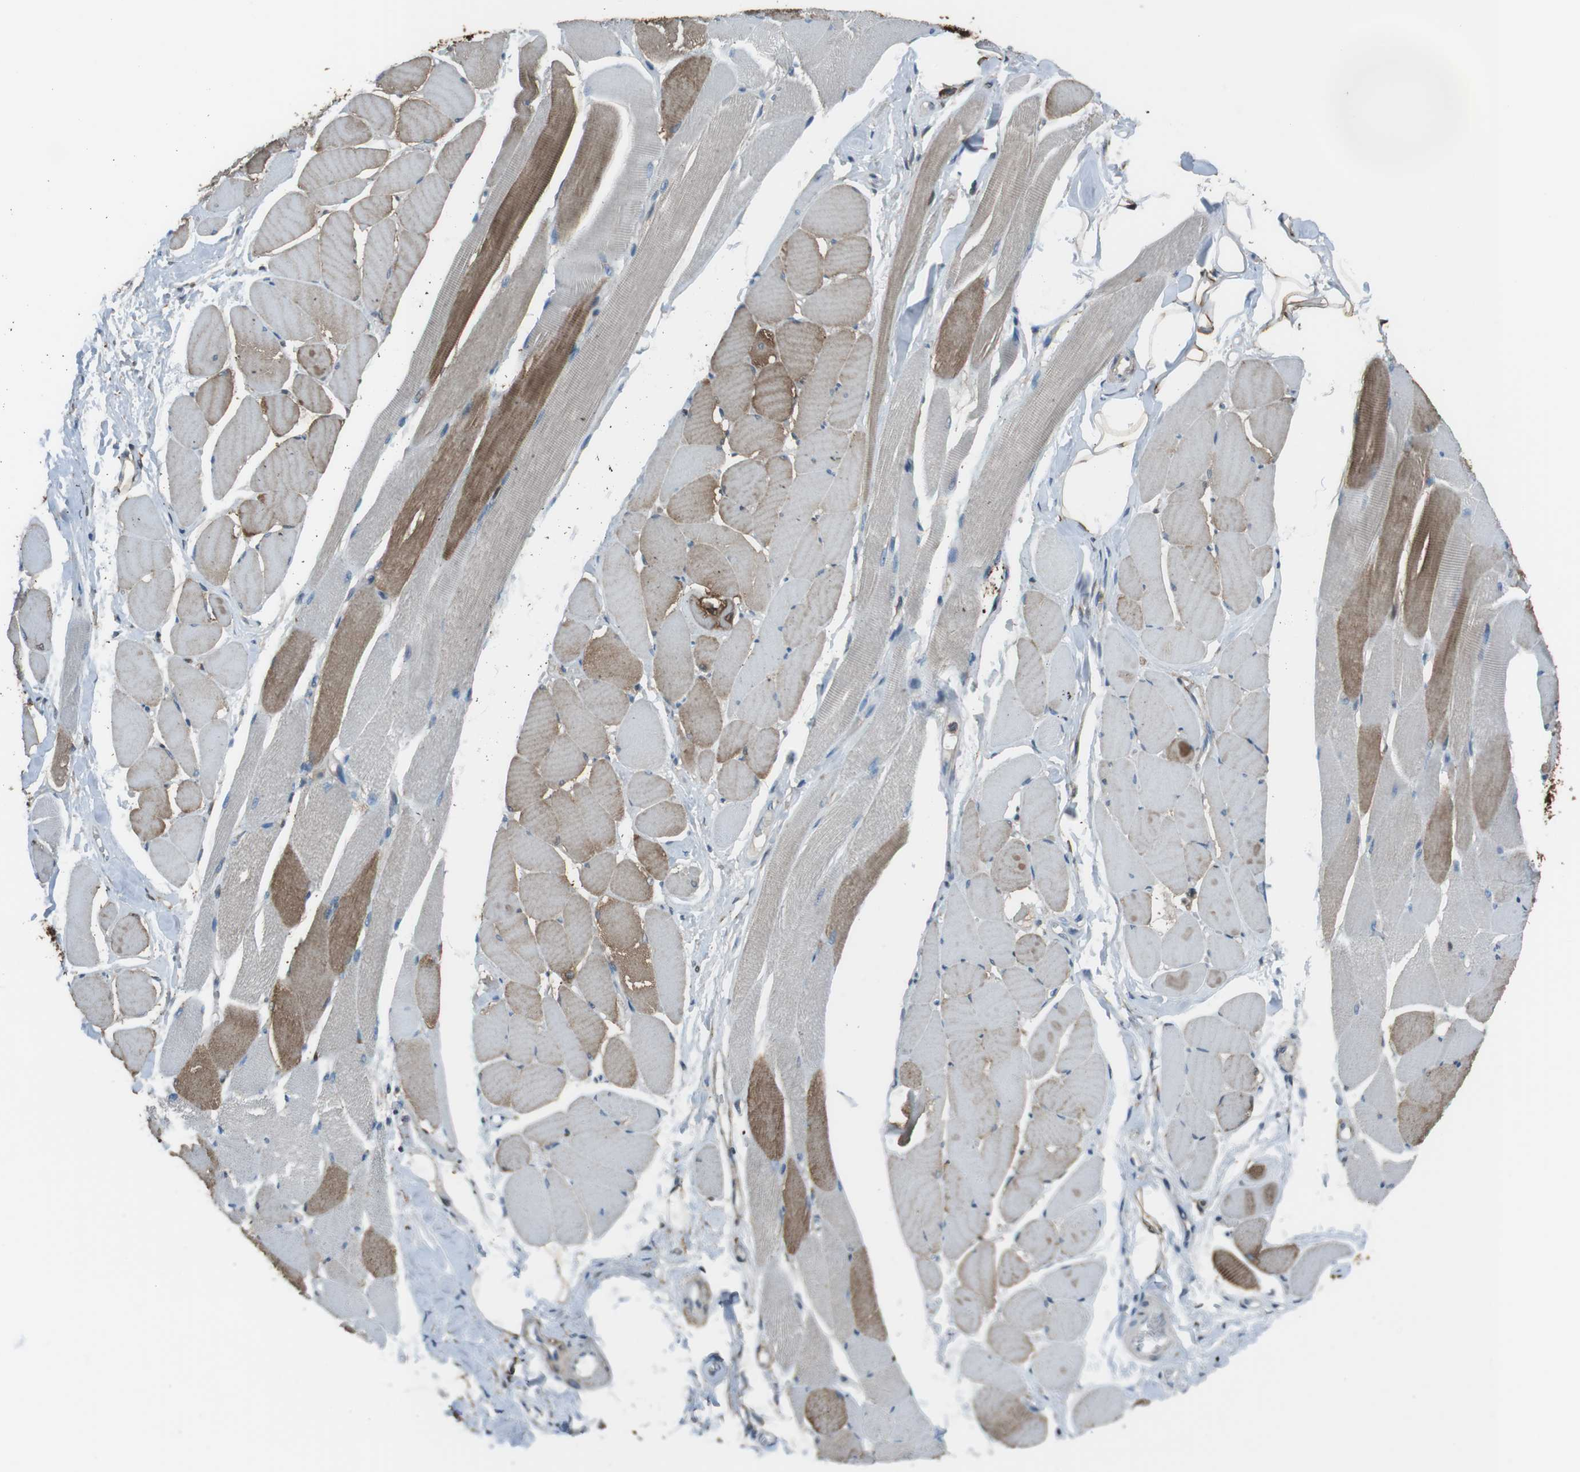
{"staining": {"intensity": "moderate", "quantity": "25%-75%", "location": "cytoplasmic/membranous"}, "tissue": "skeletal muscle", "cell_type": "Myocytes", "image_type": "normal", "snomed": [{"axis": "morphology", "description": "Normal tissue, NOS"}, {"axis": "topography", "description": "Skeletal muscle"}, {"axis": "topography", "description": "Peripheral nerve tissue"}], "caption": "This micrograph reveals unremarkable skeletal muscle stained with IHC to label a protein in brown. The cytoplasmic/membranous of myocytes show moderate positivity for the protein. Nuclei are counter-stained blue.", "gene": "TWSG1", "patient": {"sex": "female", "age": 84}}